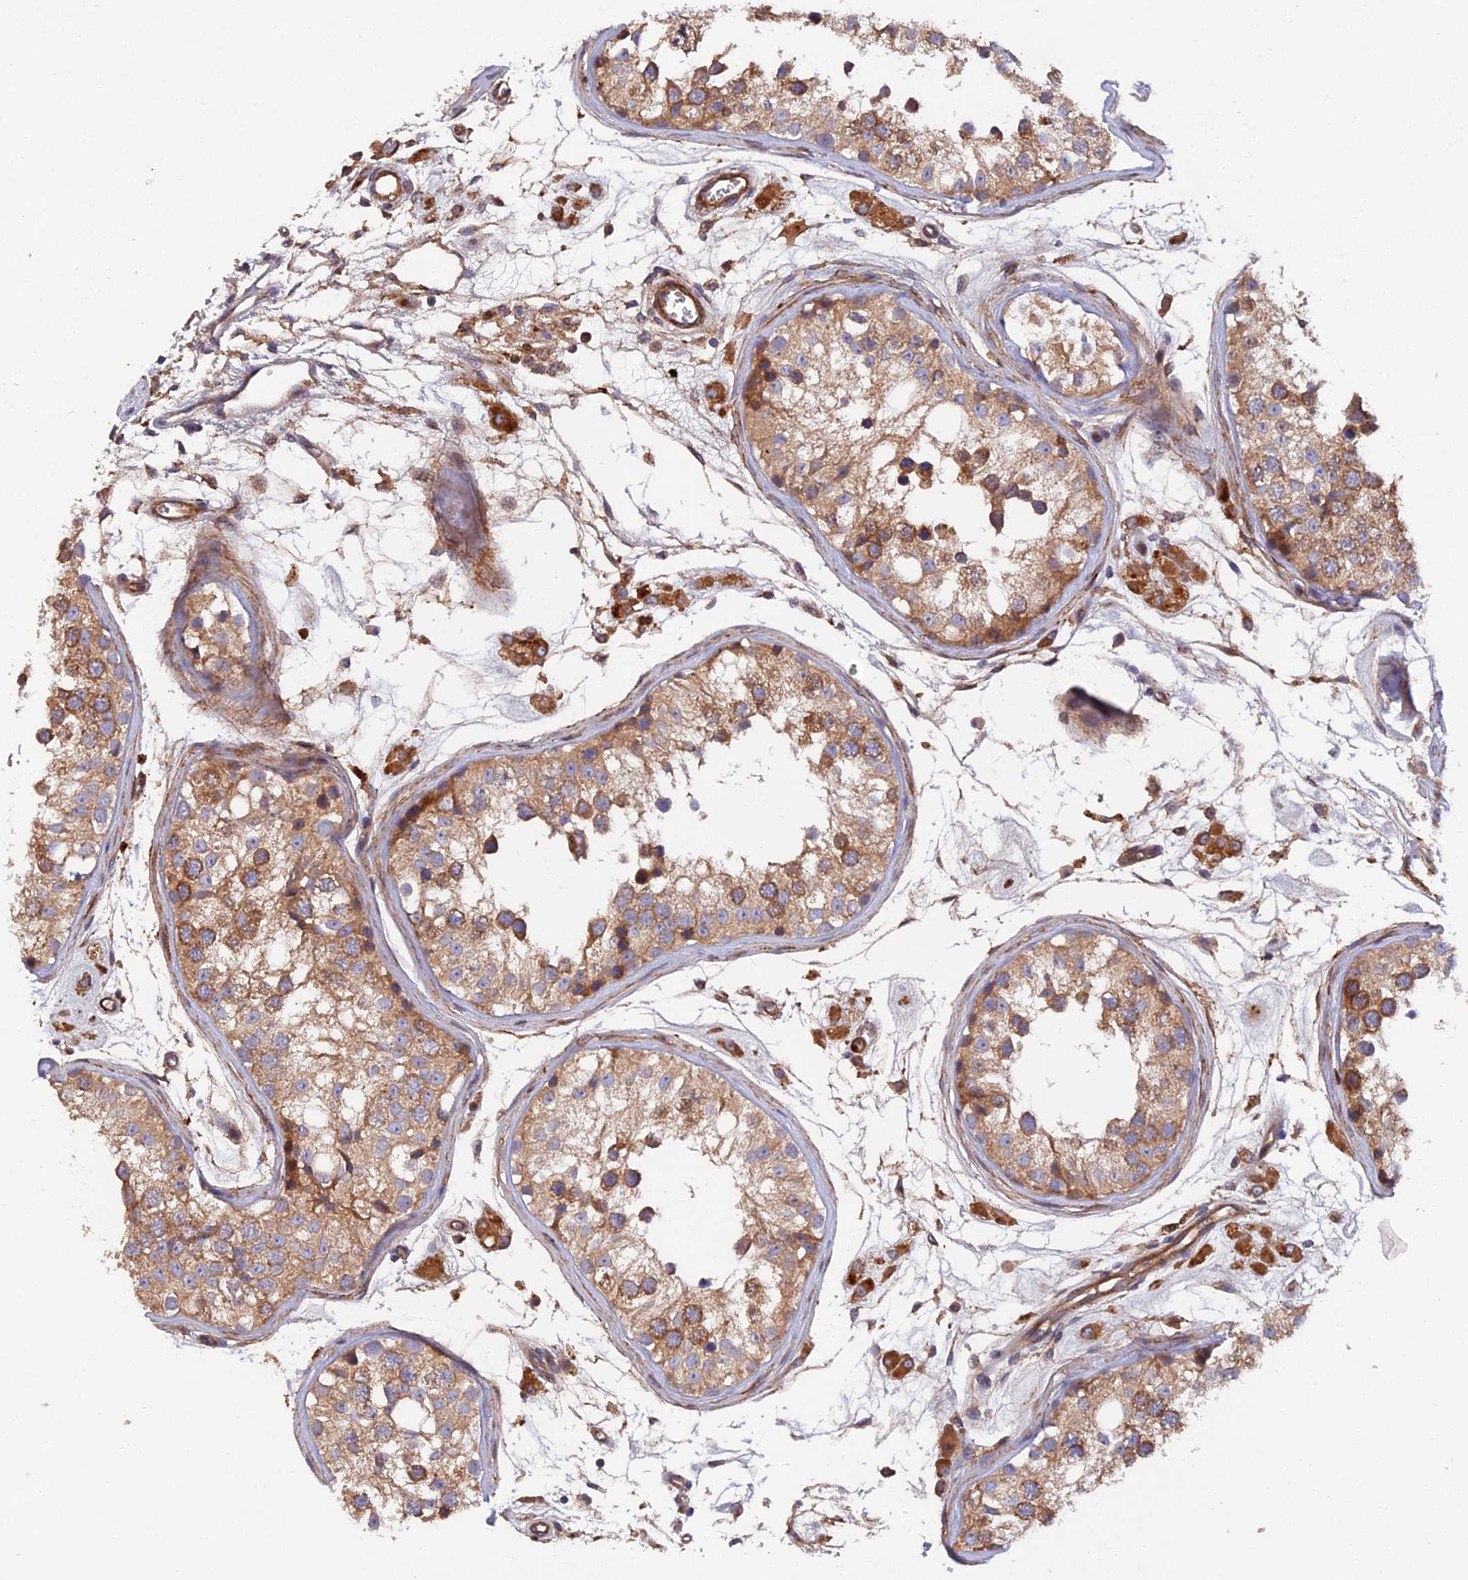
{"staining": {"intensity": "strong", "quantity": "25%-75%", "location": "cytoplasmic/membranous,nuclear"}, "tissue": "testis", "cell_type": "Cells in seminiferous ducts", "image_type": "normal", "snomed": [{"axis": "morphology", "description": "Normal tissue, NOS"}, {"axis": "morphology", "description": "Adenocarcinoma, metastatic, NOS"}, {"axis": "topography", "description": "Testis"}], "caption": "DAB (3,3'-diaminobenzidine) immunohistochemical staining of unremarkable human testis reveals strong cytoplasmic/membranous,nuclear protein positivity in about 25%-75% of cells in seminiferous ducts. The protein of interest is shown in brown color, while the nuclei are stained blue.", "gene": "RALGAPA2", "patient": {"sex": "male", "age": 26}}